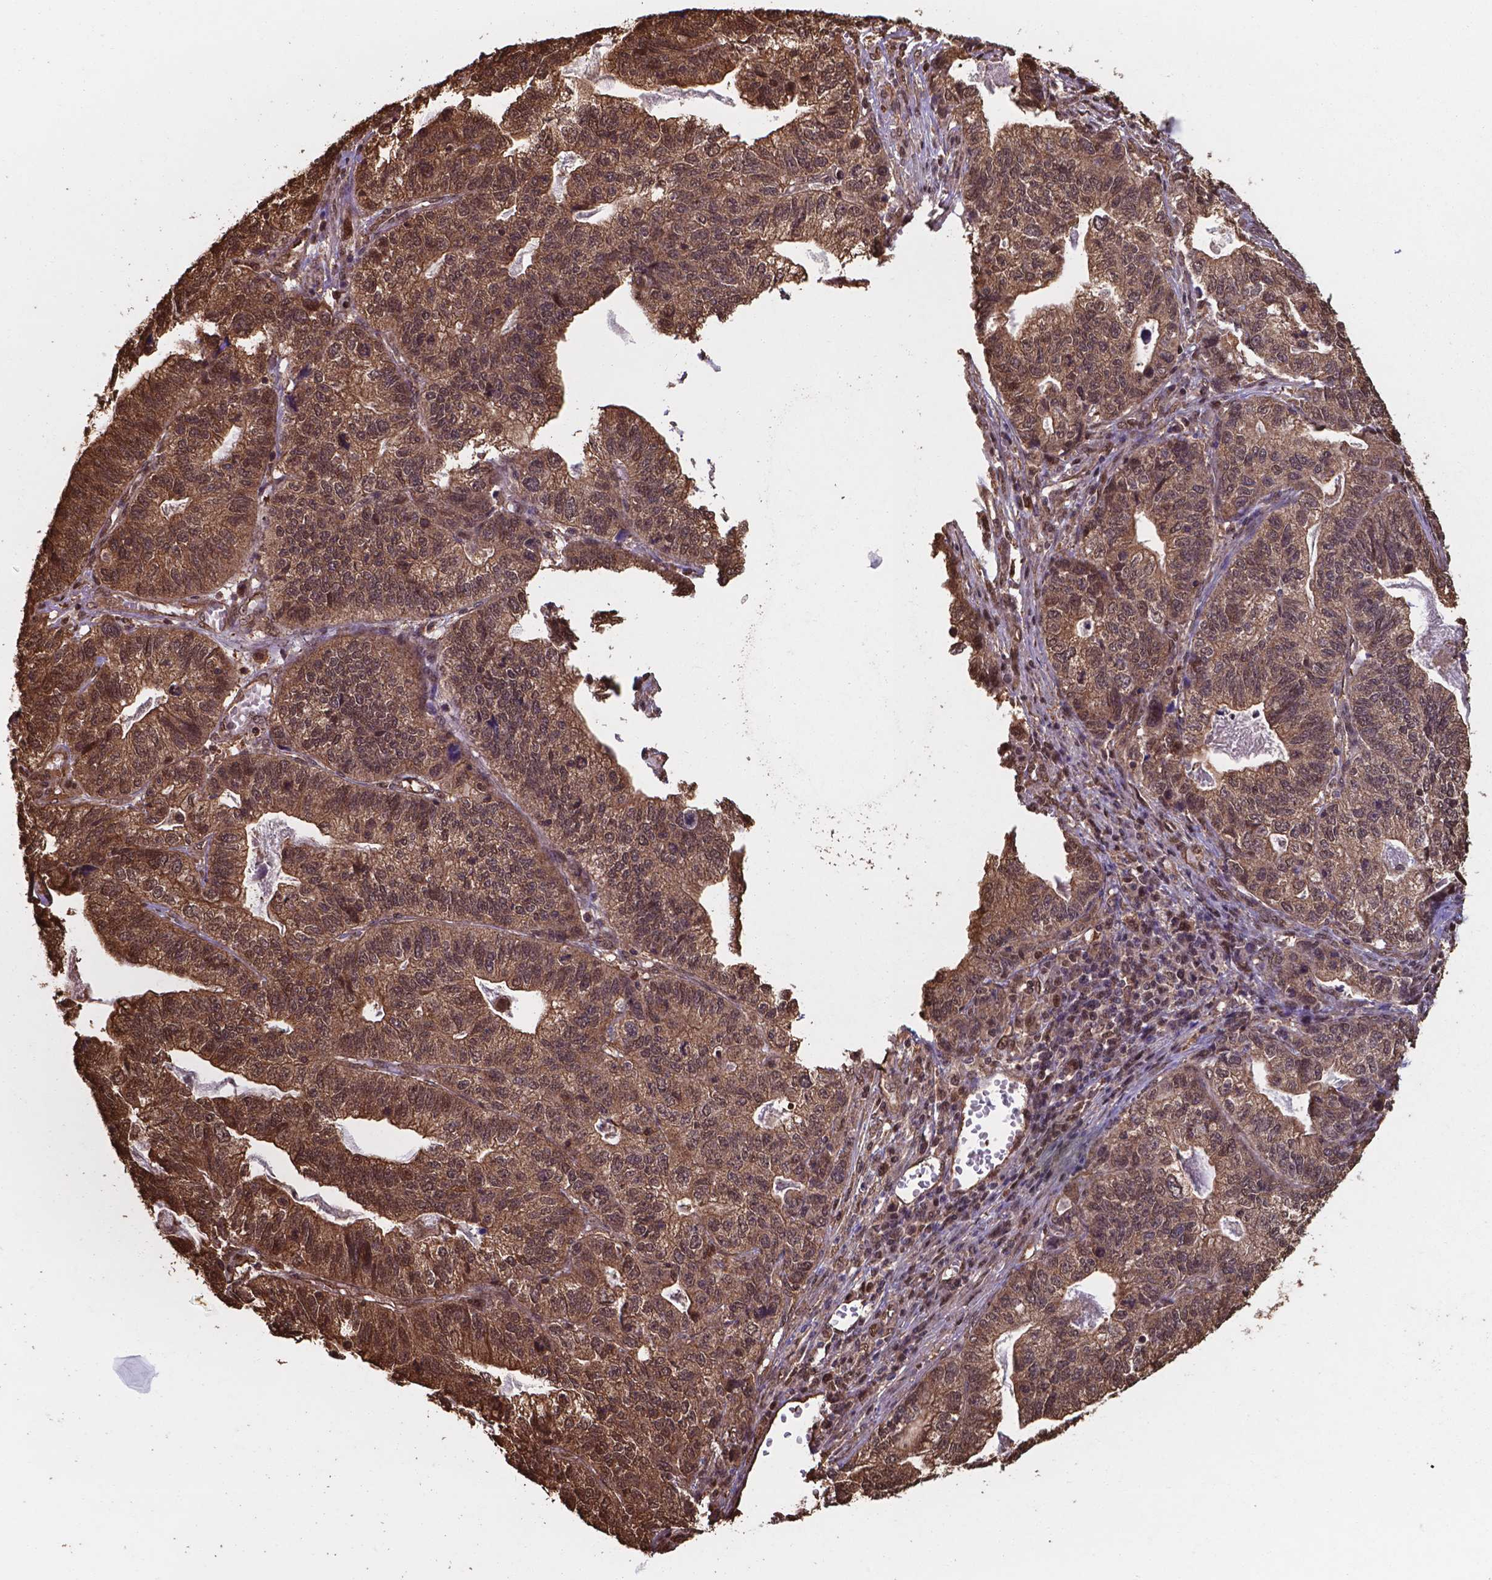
{"staining": {"intensity": "moderate", "quantity": ">75%", "location": "cytoplasmic/membranous,nuclear"}, "tissue": "stomach cancer", "cell_type": "Tumor cells", "image_type": "cancer", "snomed": [{"axis": "morphology", "description": "Adenocarcinoma, NOS"}, {"axis": "topography", "description": "Stomach, upper"}], "caption": "Tumor cells show moderate cytoplasmic/membranous and nuclear expression in approximately >75% of cells in stomach cancer.", "gene": "CHP2", "patient": {"sex": "female", "age": 67}}